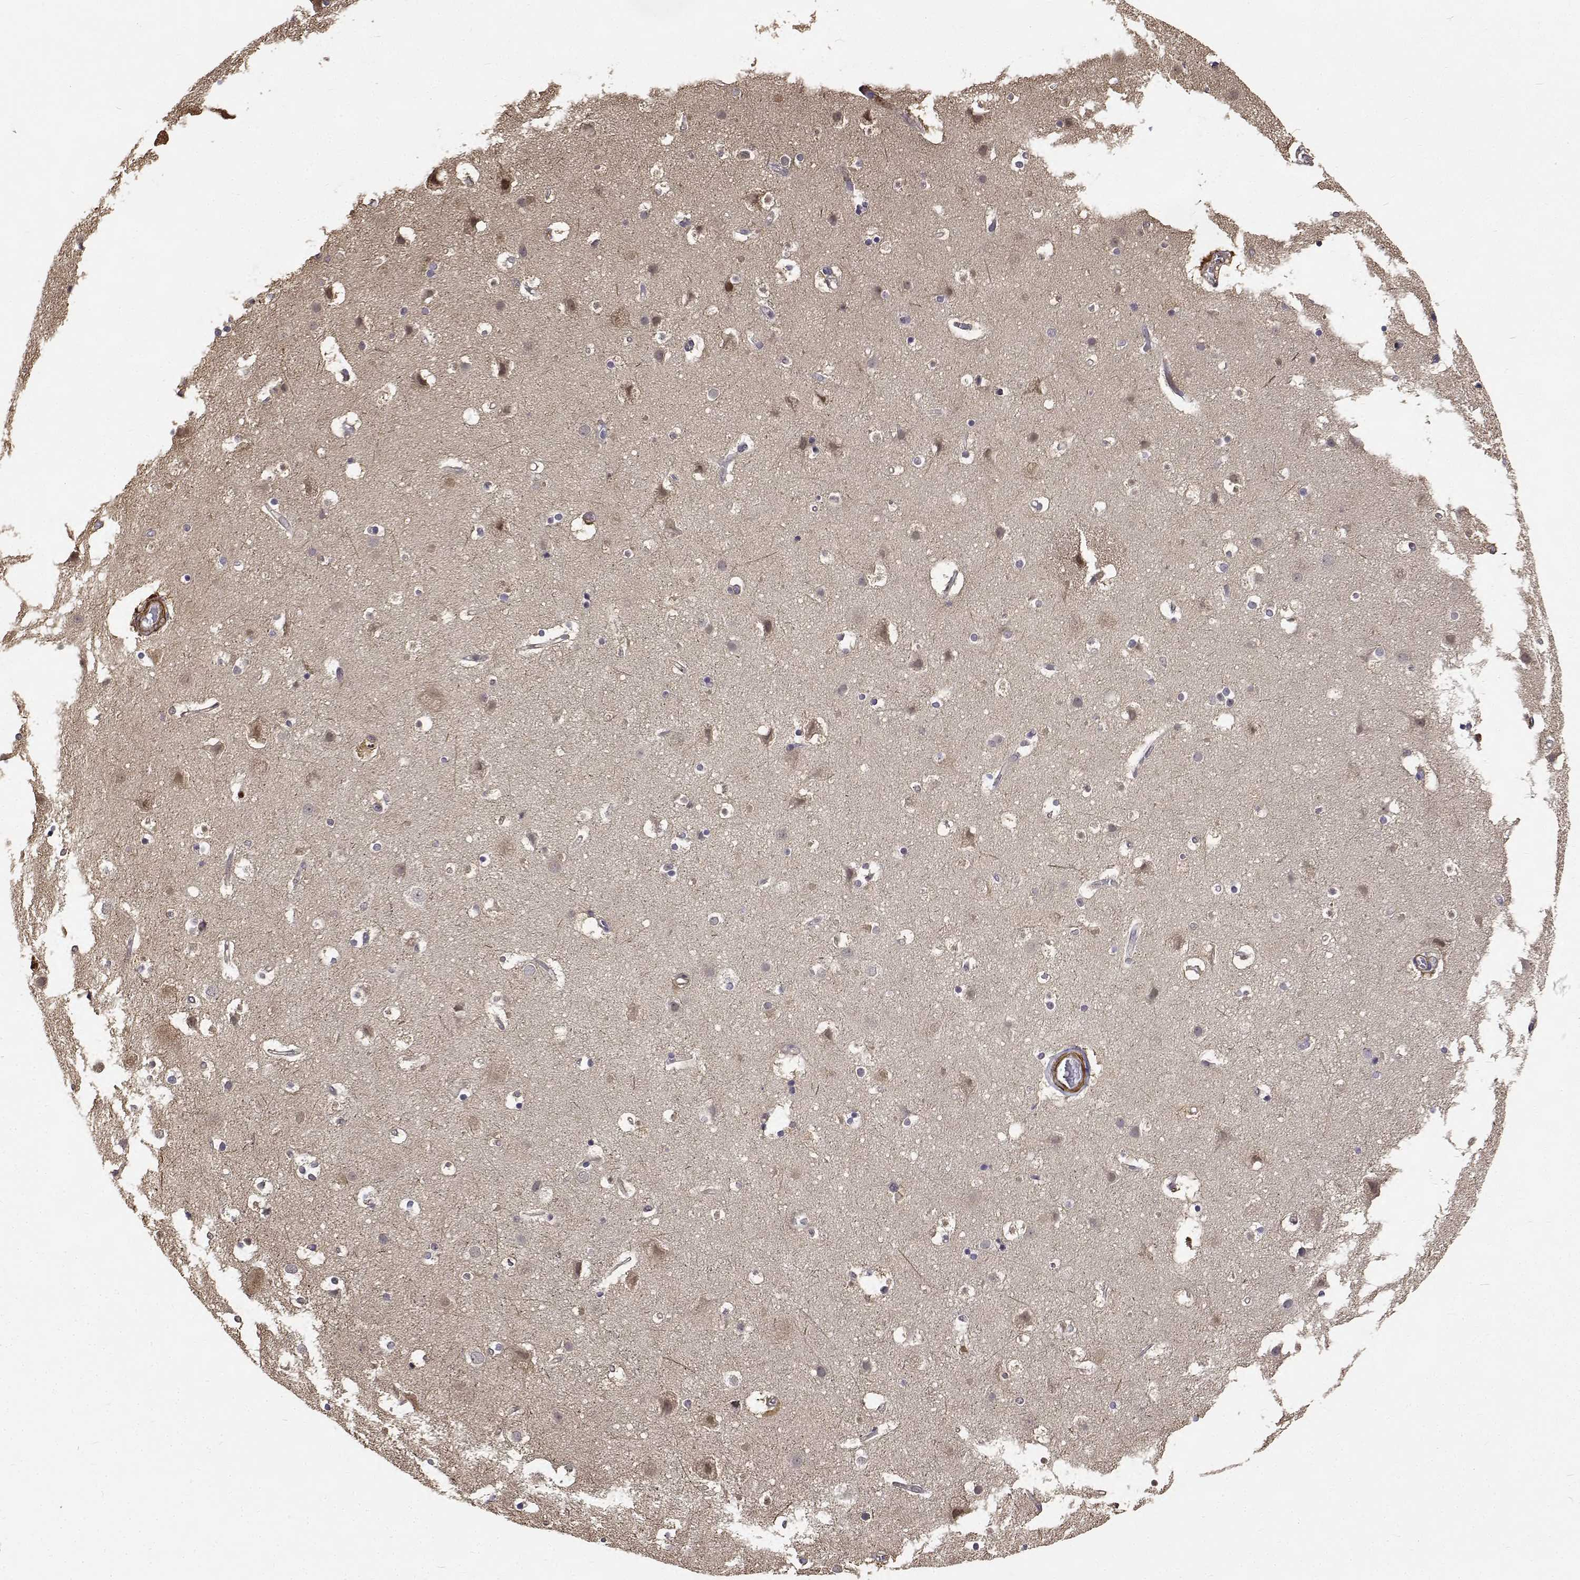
{"staining": {"intensity": "negative", "quantity": "none", "location": "none"}, "tissue": "cerebral cortex", "cell_type": "Endothelial cells", "image_type": "normal", "snomed": [{"axis": "morphology", "description": "Normal tissue, NOS"}, {"axis": "topography", "description": "Cerebral cortex"}], "caption": "This is an immunohistochemistry micrograph of benign cerebral cortex. There is no positivity in endothelial cells.", "gene": "PCID2", "patient": {"sex": "female", "age": 52}}